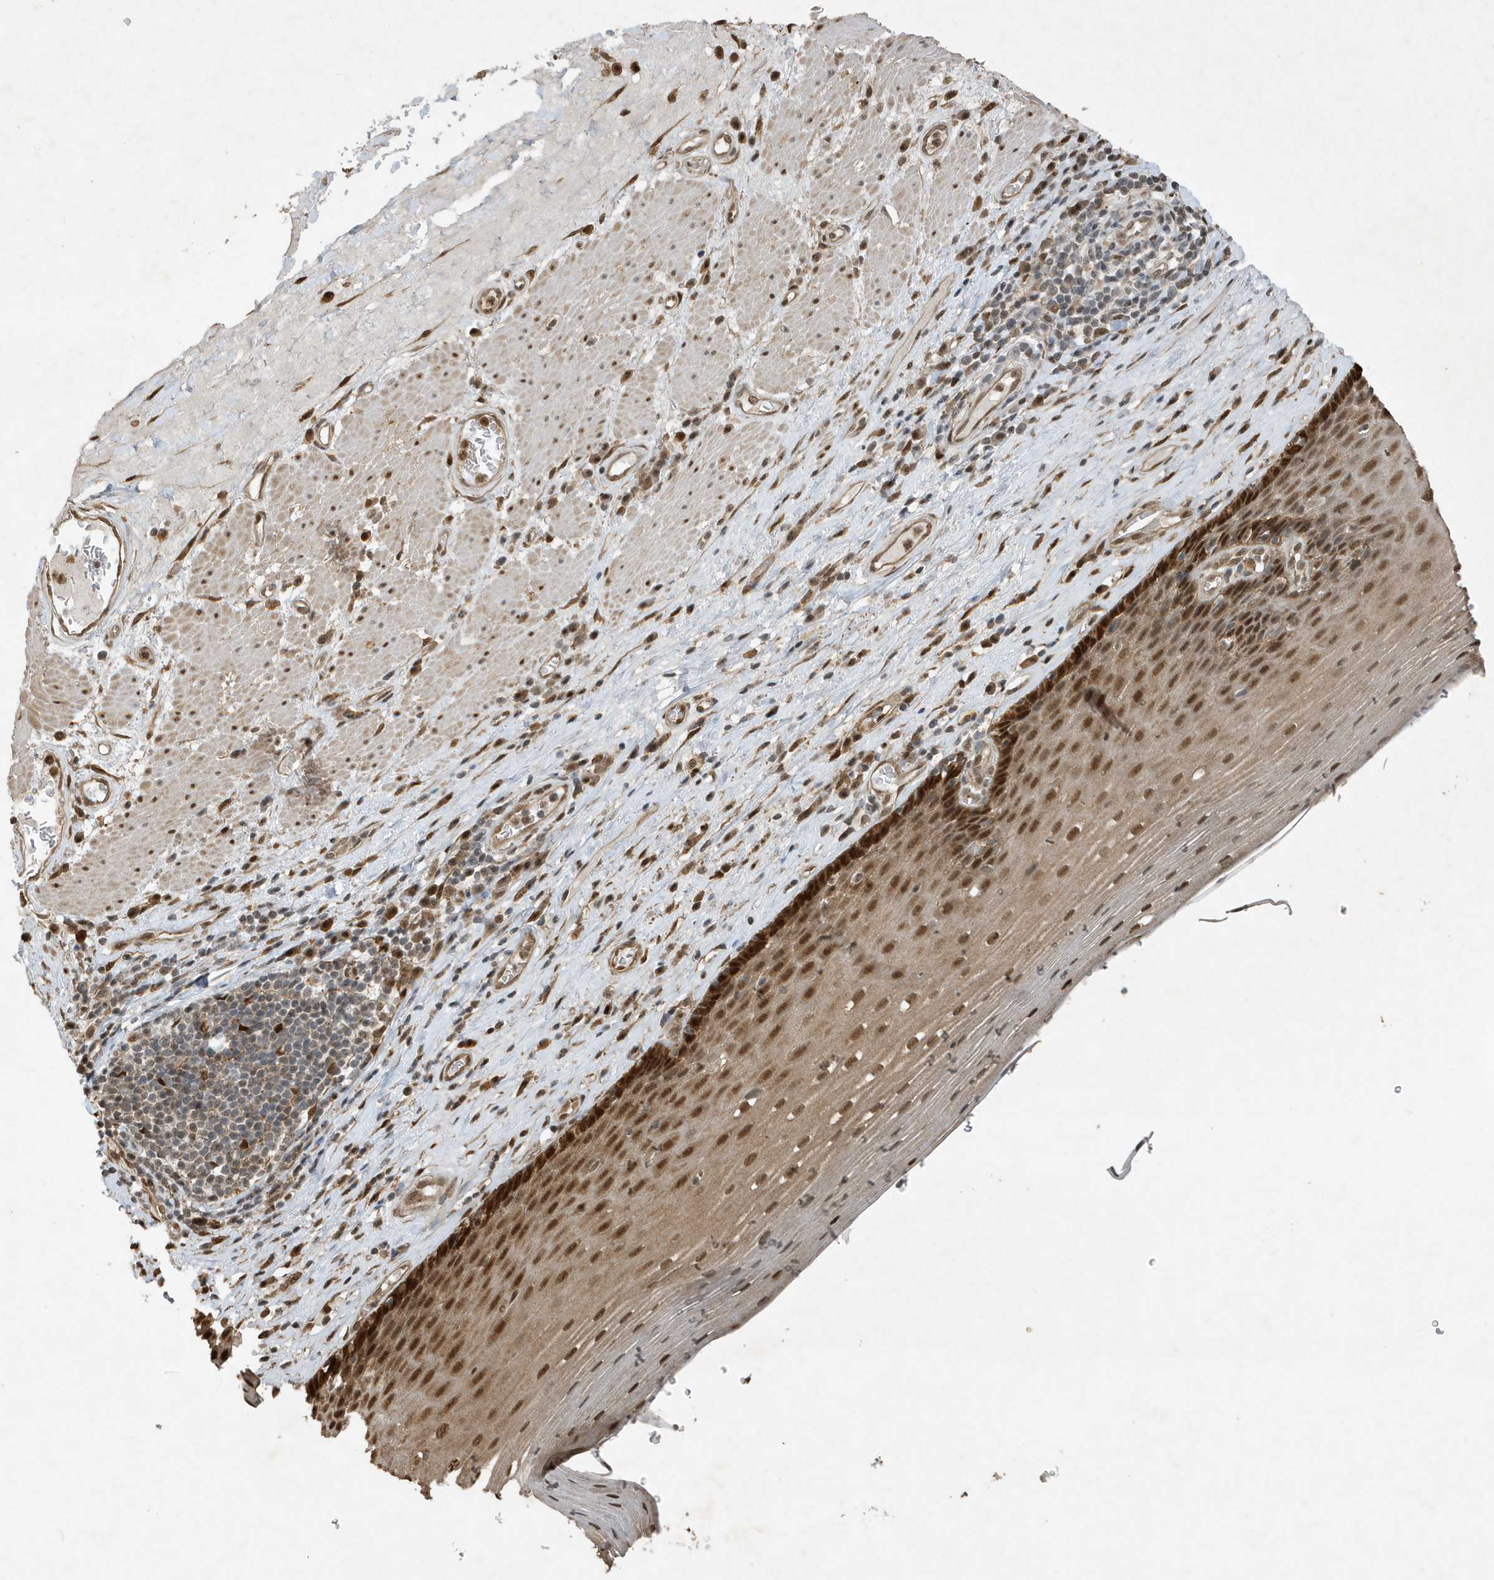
{"staining": {"intensity": "strong", "quantity": ">75%", "location": "cytoplasmic/membranous,nuclear"}, "tissue": "esophagus", "cell_type": "Squamous epithelial cells", "image_type": "normal", "snomed": [{"axis": "morphology", "description": "Normal tissue, NOS"}, {"axis": "topography", "description": "Esophagus"}], "caption": "A photomicrograph showing strong cytoplasmic/membranous,nuclear staining in about >75% of squamous epithelial cells in benign esophagus, as visualized by brown immunohistochemical staining.", "gene": "HSPA1A", "patient": {"sex": "male", "age": 62}}